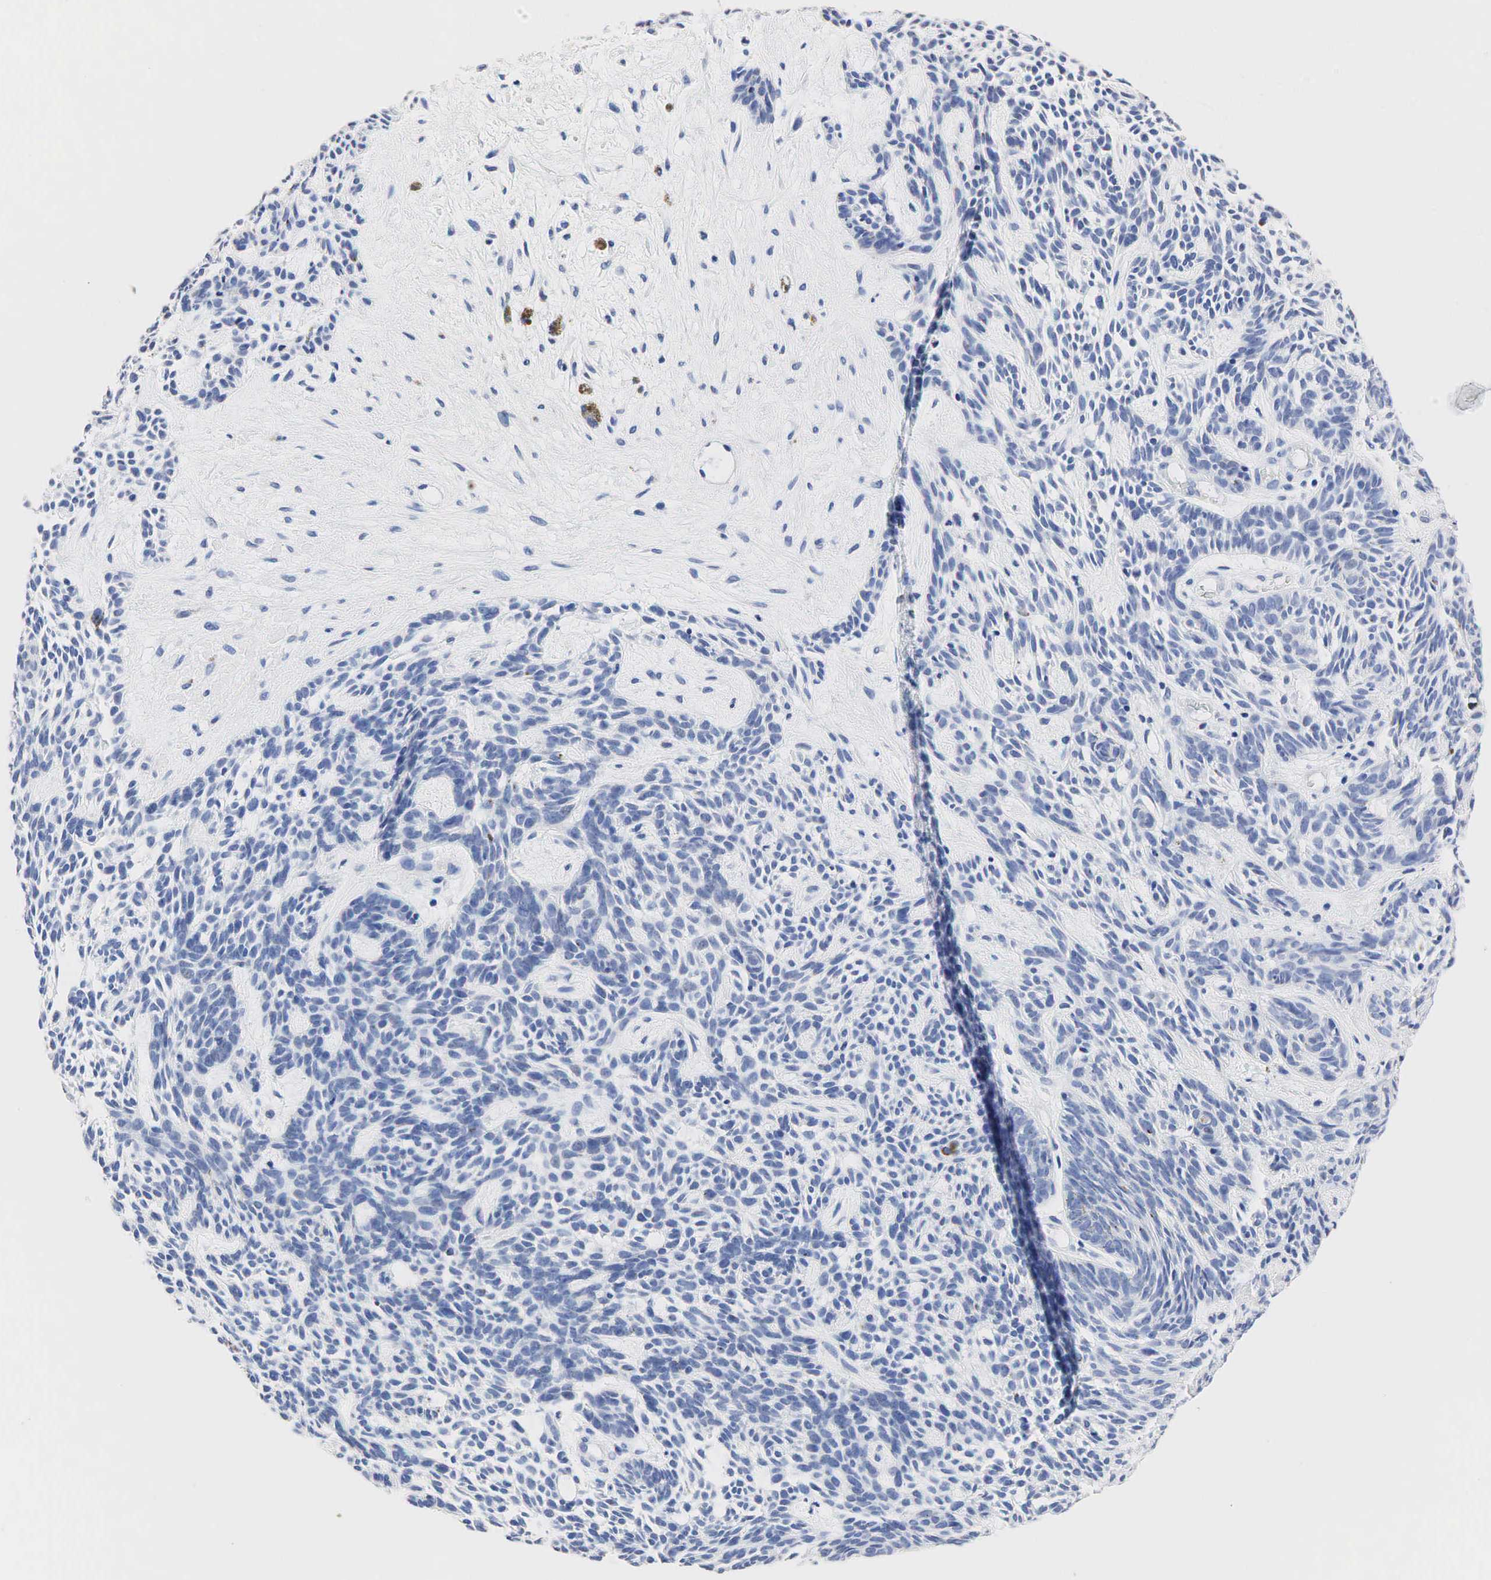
{"staining": {"intensity": "negative", "quantity": "none", "location": "none"}, "tissue": "skin cancer", "cell_type": "Tumor cells", "image_type": "cancer", "snomed": [{"axis": "morphology", "description": "Basal cell carcinoma"}, {"axis": "topography", "description": "Skin"}], "caption": "This is an IHC micrograph of human basal cell carcinoma (skin). There is no positivity in tumor cells.", "gene": "SST", "patient": {"sex": "male", "age": 58}}